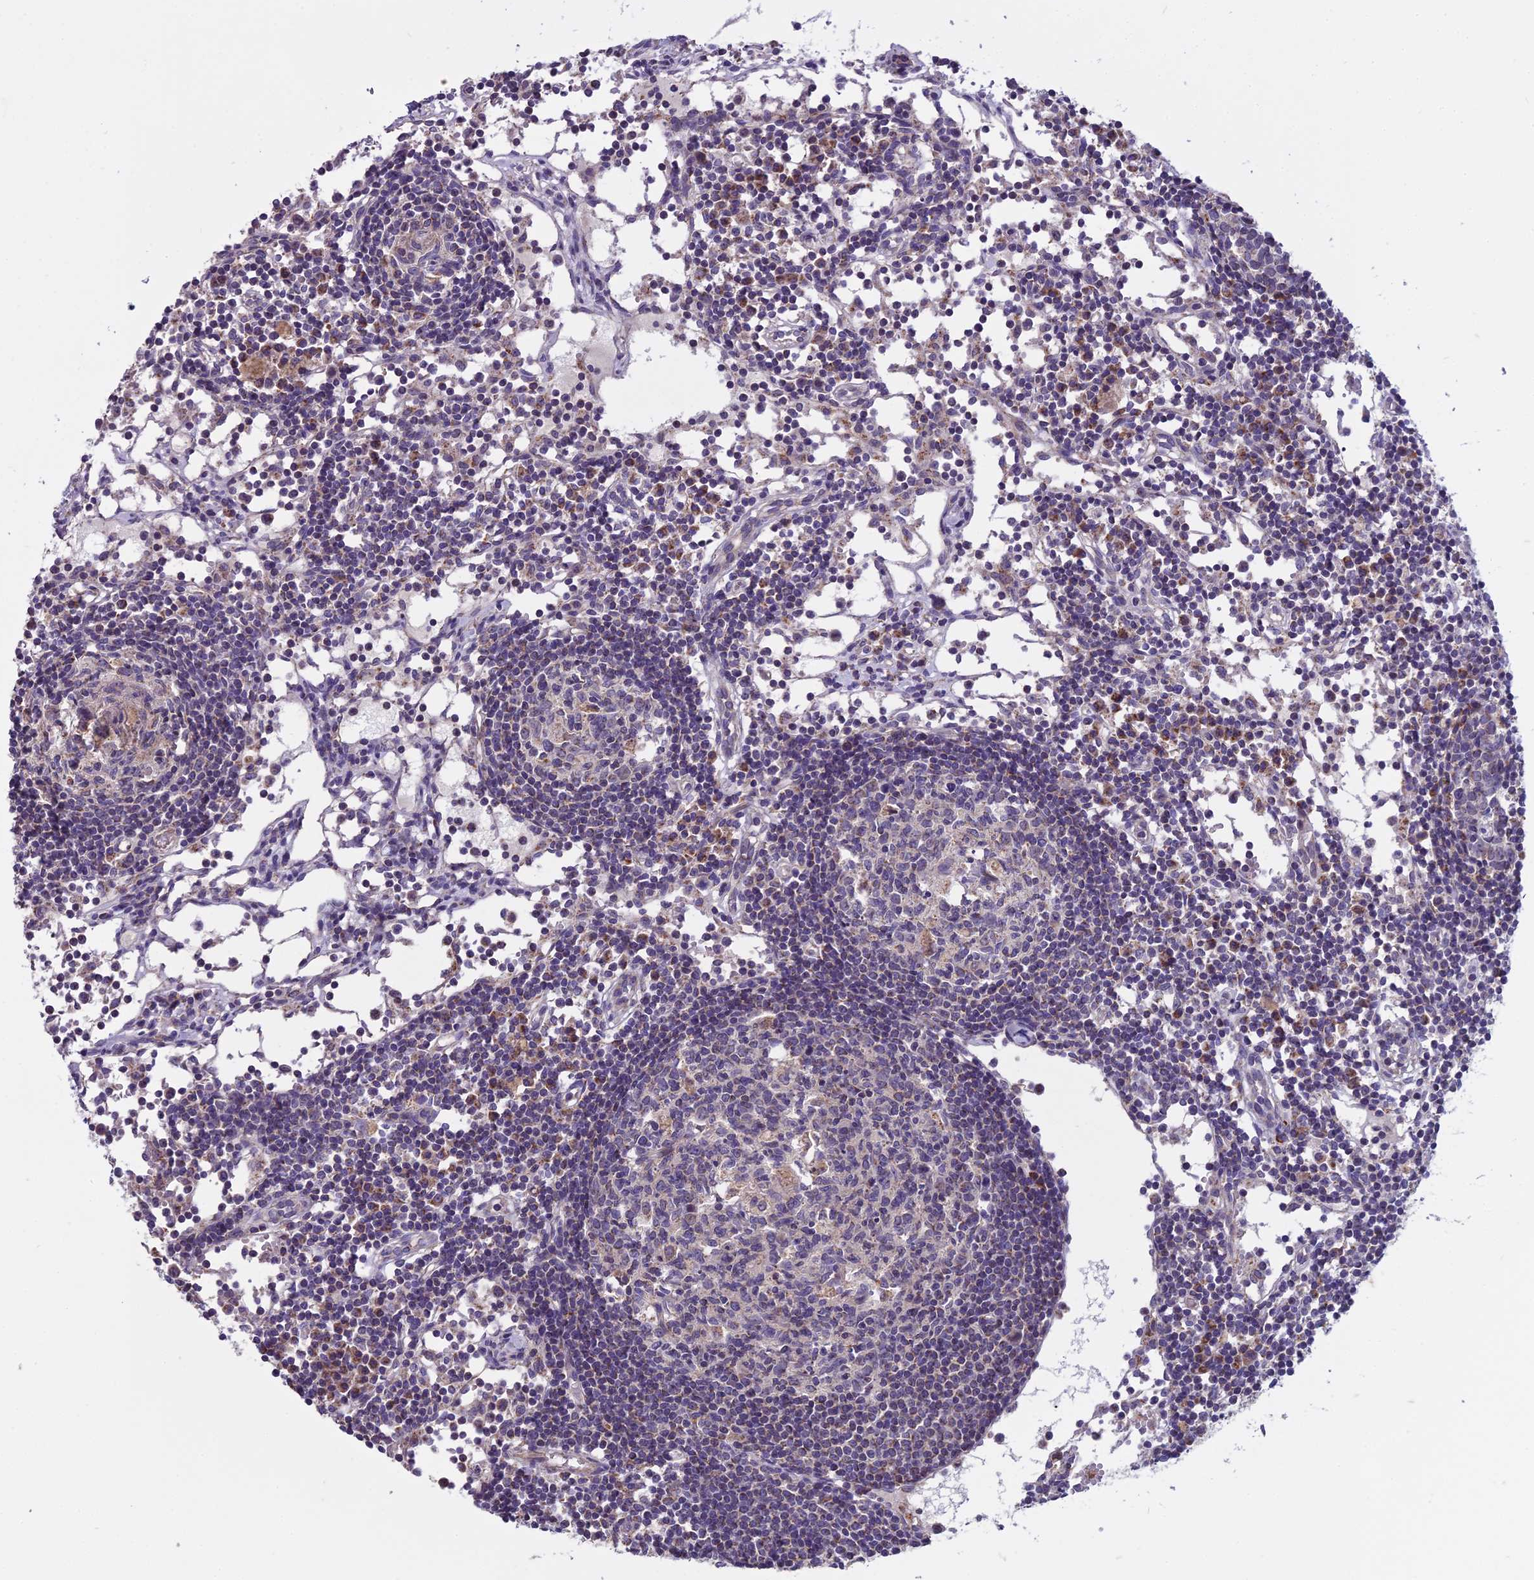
{"staining": {"intensity": "negative", "quantity": "none", "location": "none"}, "tissue": "lymph node", "cell_type": "Germinal center cells", "image_type": "normal", "snomed": [{"axis": "morphology", "description": "Normal tissue, NOS"}, {"axis": "topography", "description": "Lymph node"}], "caption": "Germinal center cells are negative for brown protein staining in benign lymph node. (Brightfield microscopy of DAB immunohistochemistry at high magnification).", "gene": "DUS2", "patient": {"sex": "female", "age": 55}}